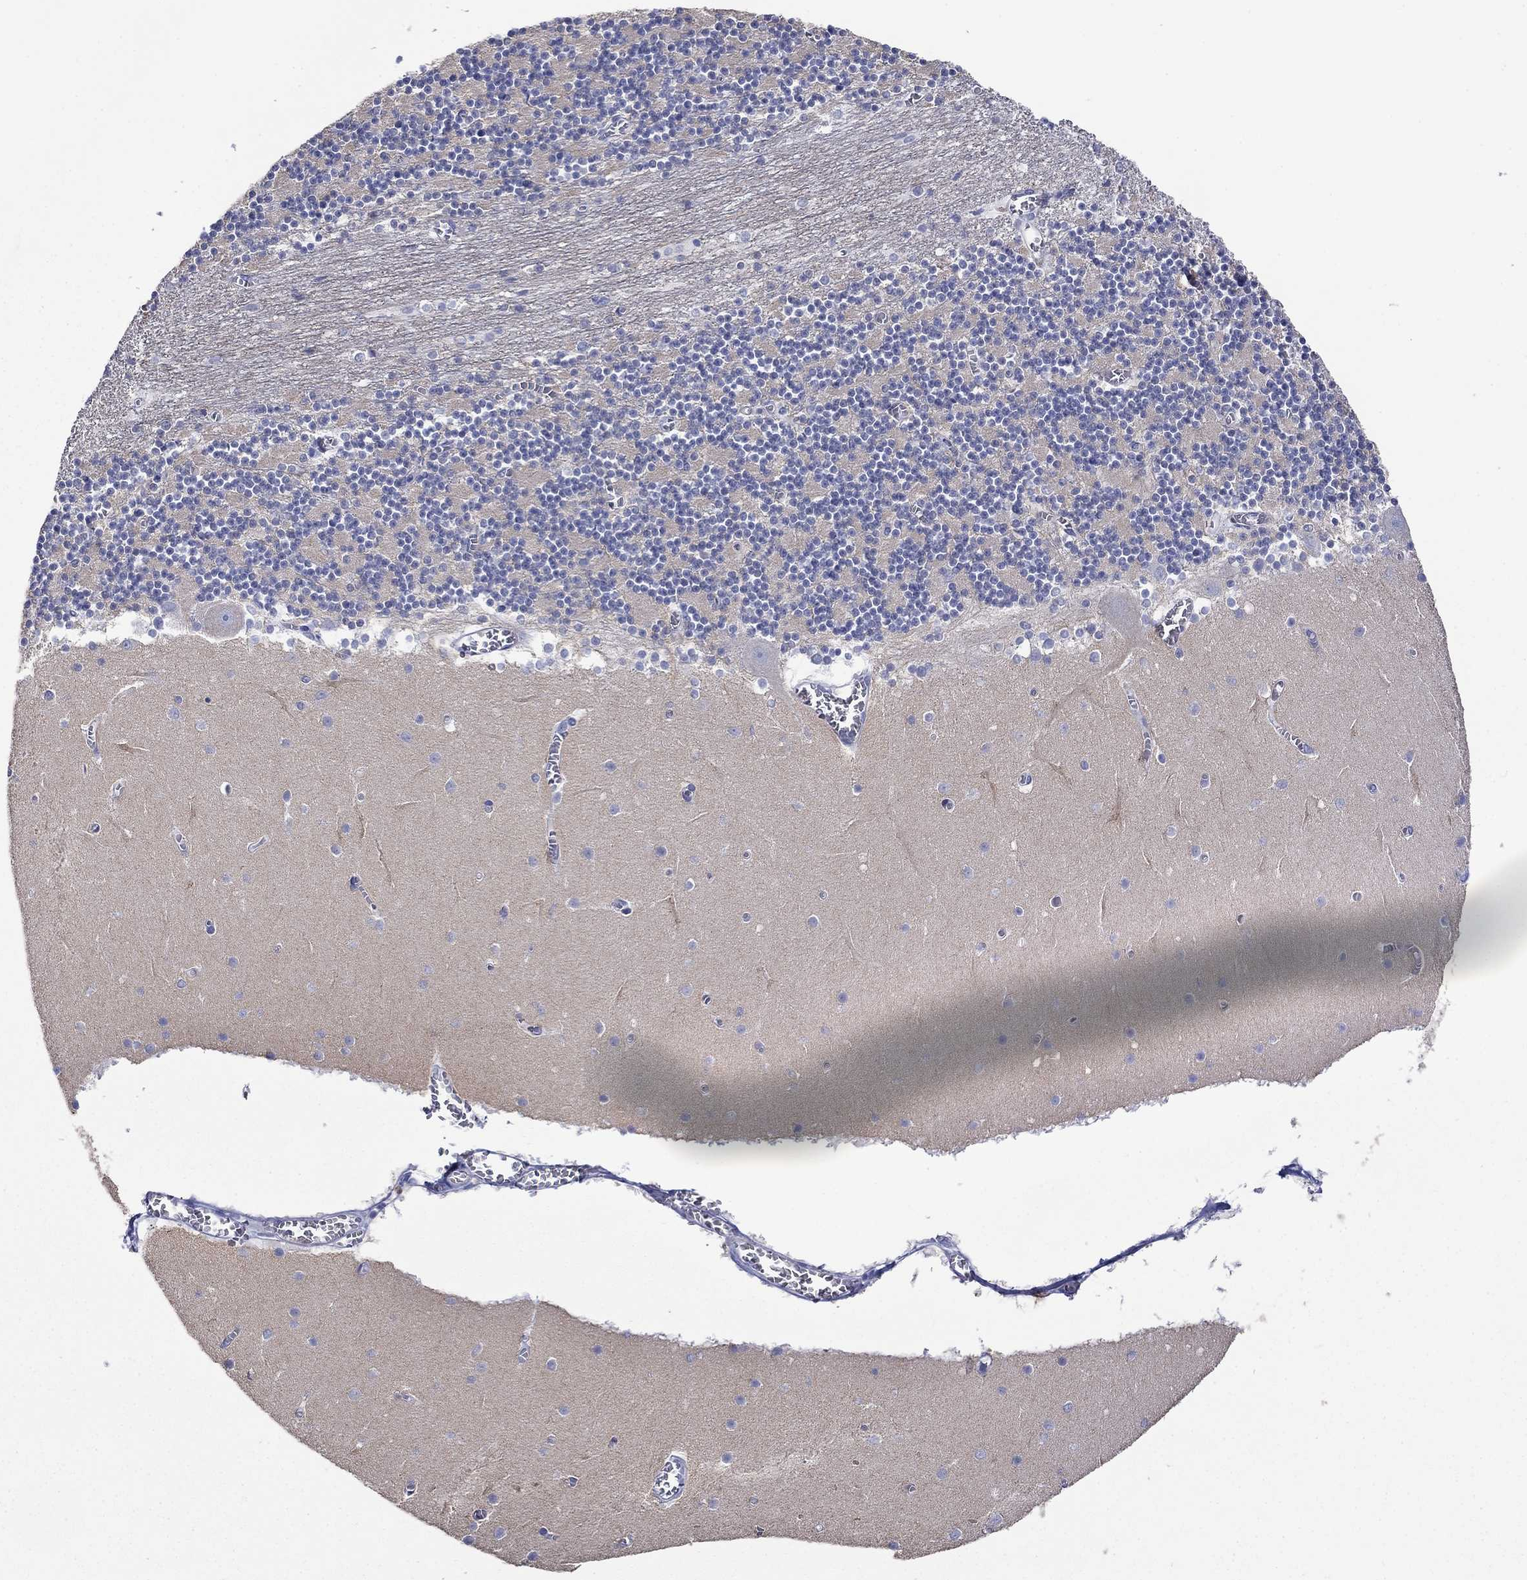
{"staining": {"intensity": "negative", "quantity": "none", "location": "none"}, "tissue": "cerebellum", "cell_type": "Cells in granular layer", "image_type": "normal", "snomed": [{"axis": "morphology", "description": "Normal tissue, NOS"}, {"axis": "topography", "description": "Cerebellum"}], "caption": "Immunohistochemical staining of unremarkable cerebellum displays no significant staining in cells in granular layer.", "gene": "TPRN", "patient": {"sex": "female", "age": 28}}